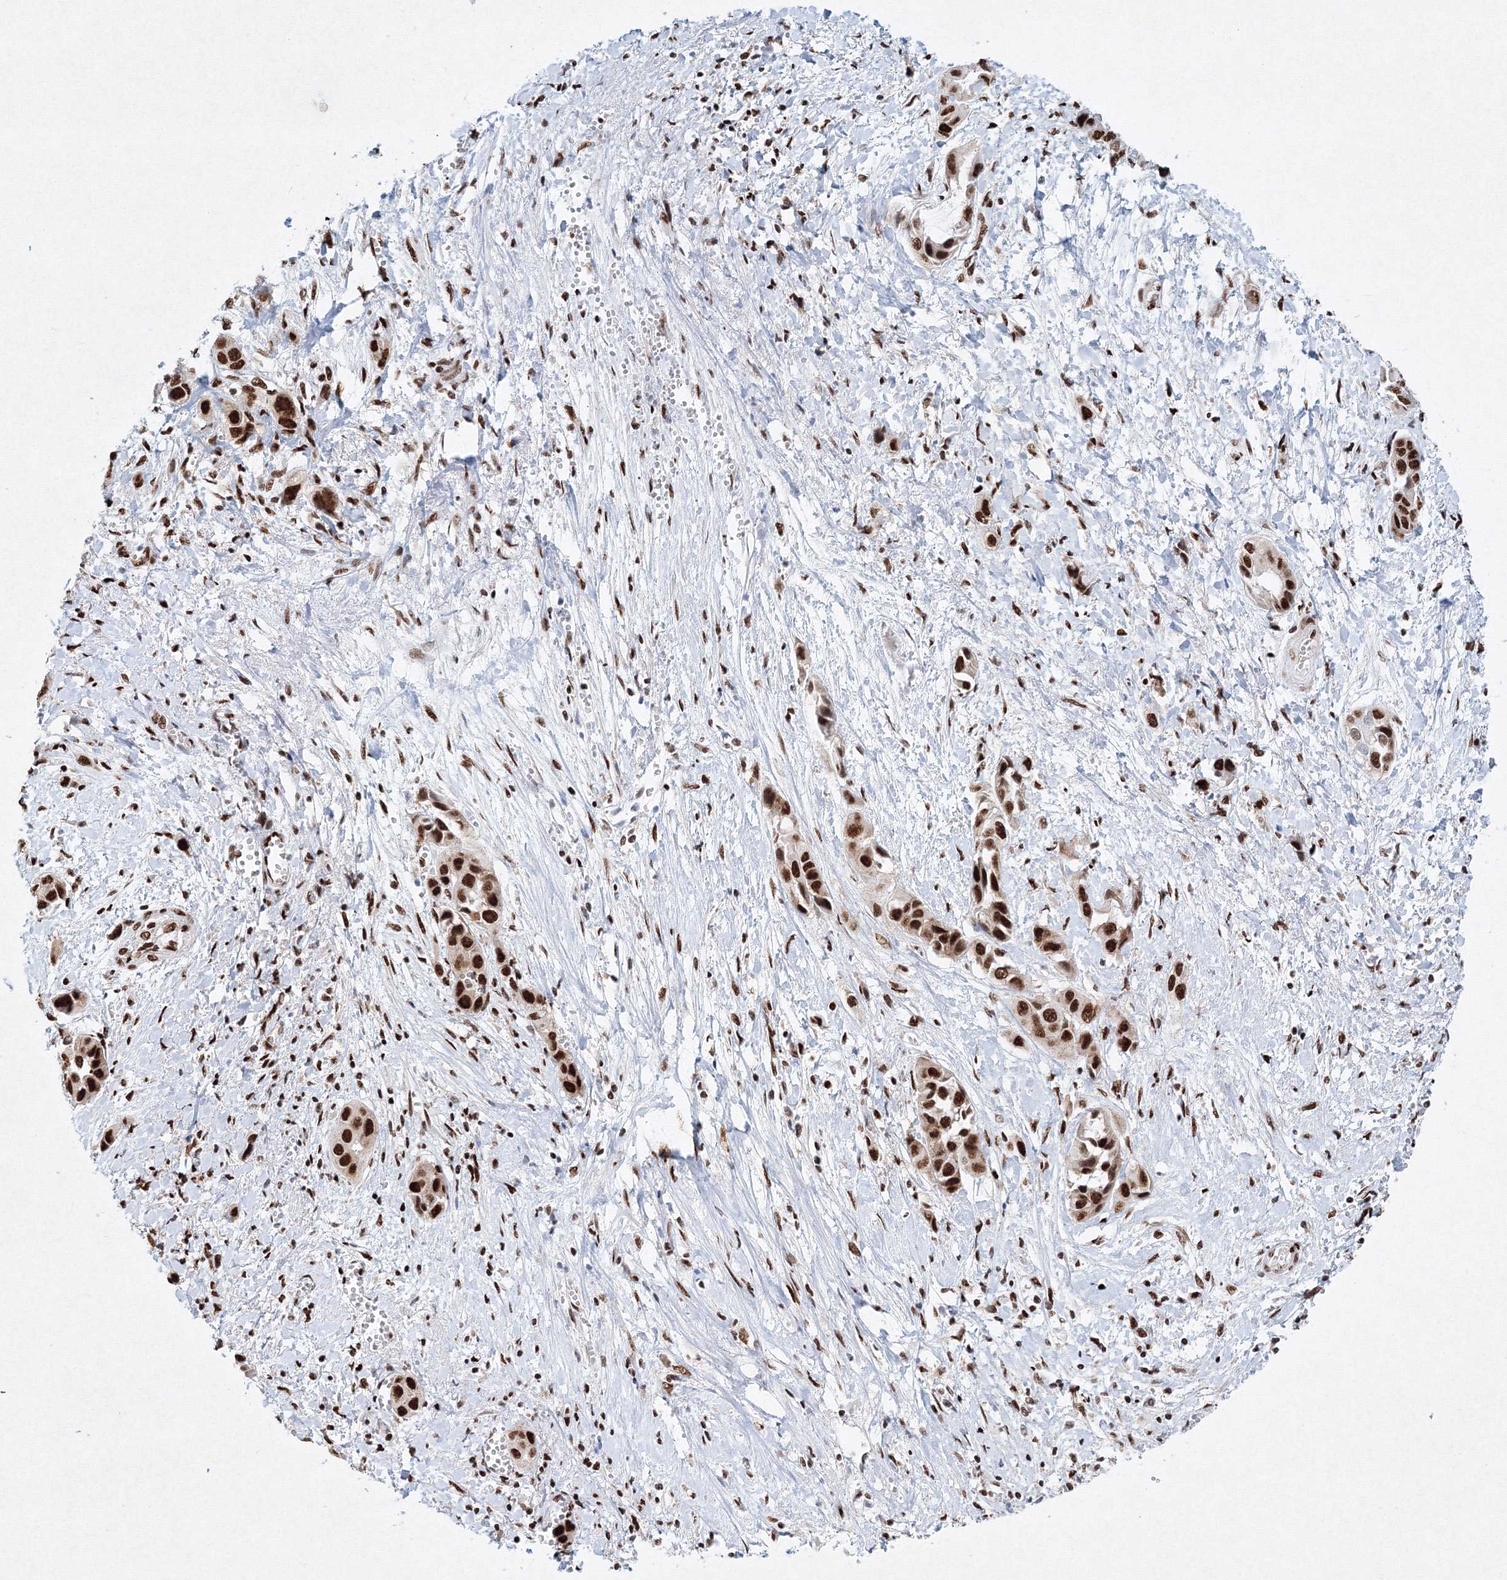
{"staining": {"intensity": "strong", "quantity": ">75%", "location": "nuclear"}, "tissue": "liver cancer", "cell_type": "Tumor cells", "image_type": "cancer", "snomed": [{"axis": "morphology", "description": "Cholangiocarcinoma"}, {"axis": "topography", "description": "Liver"}], "caption": "Tumor cells reveal strong nuclear expression in about >75% of cells in cholangiocarcinoma (liver). The staining was performed using DAB (3,3'-diaminobenzidine), with brown indicating positive protein expression. Nuclei are stained blue with hematoxylin.", "gene": "SNRPC", "patient": {"sex": "female", "age": 52}}